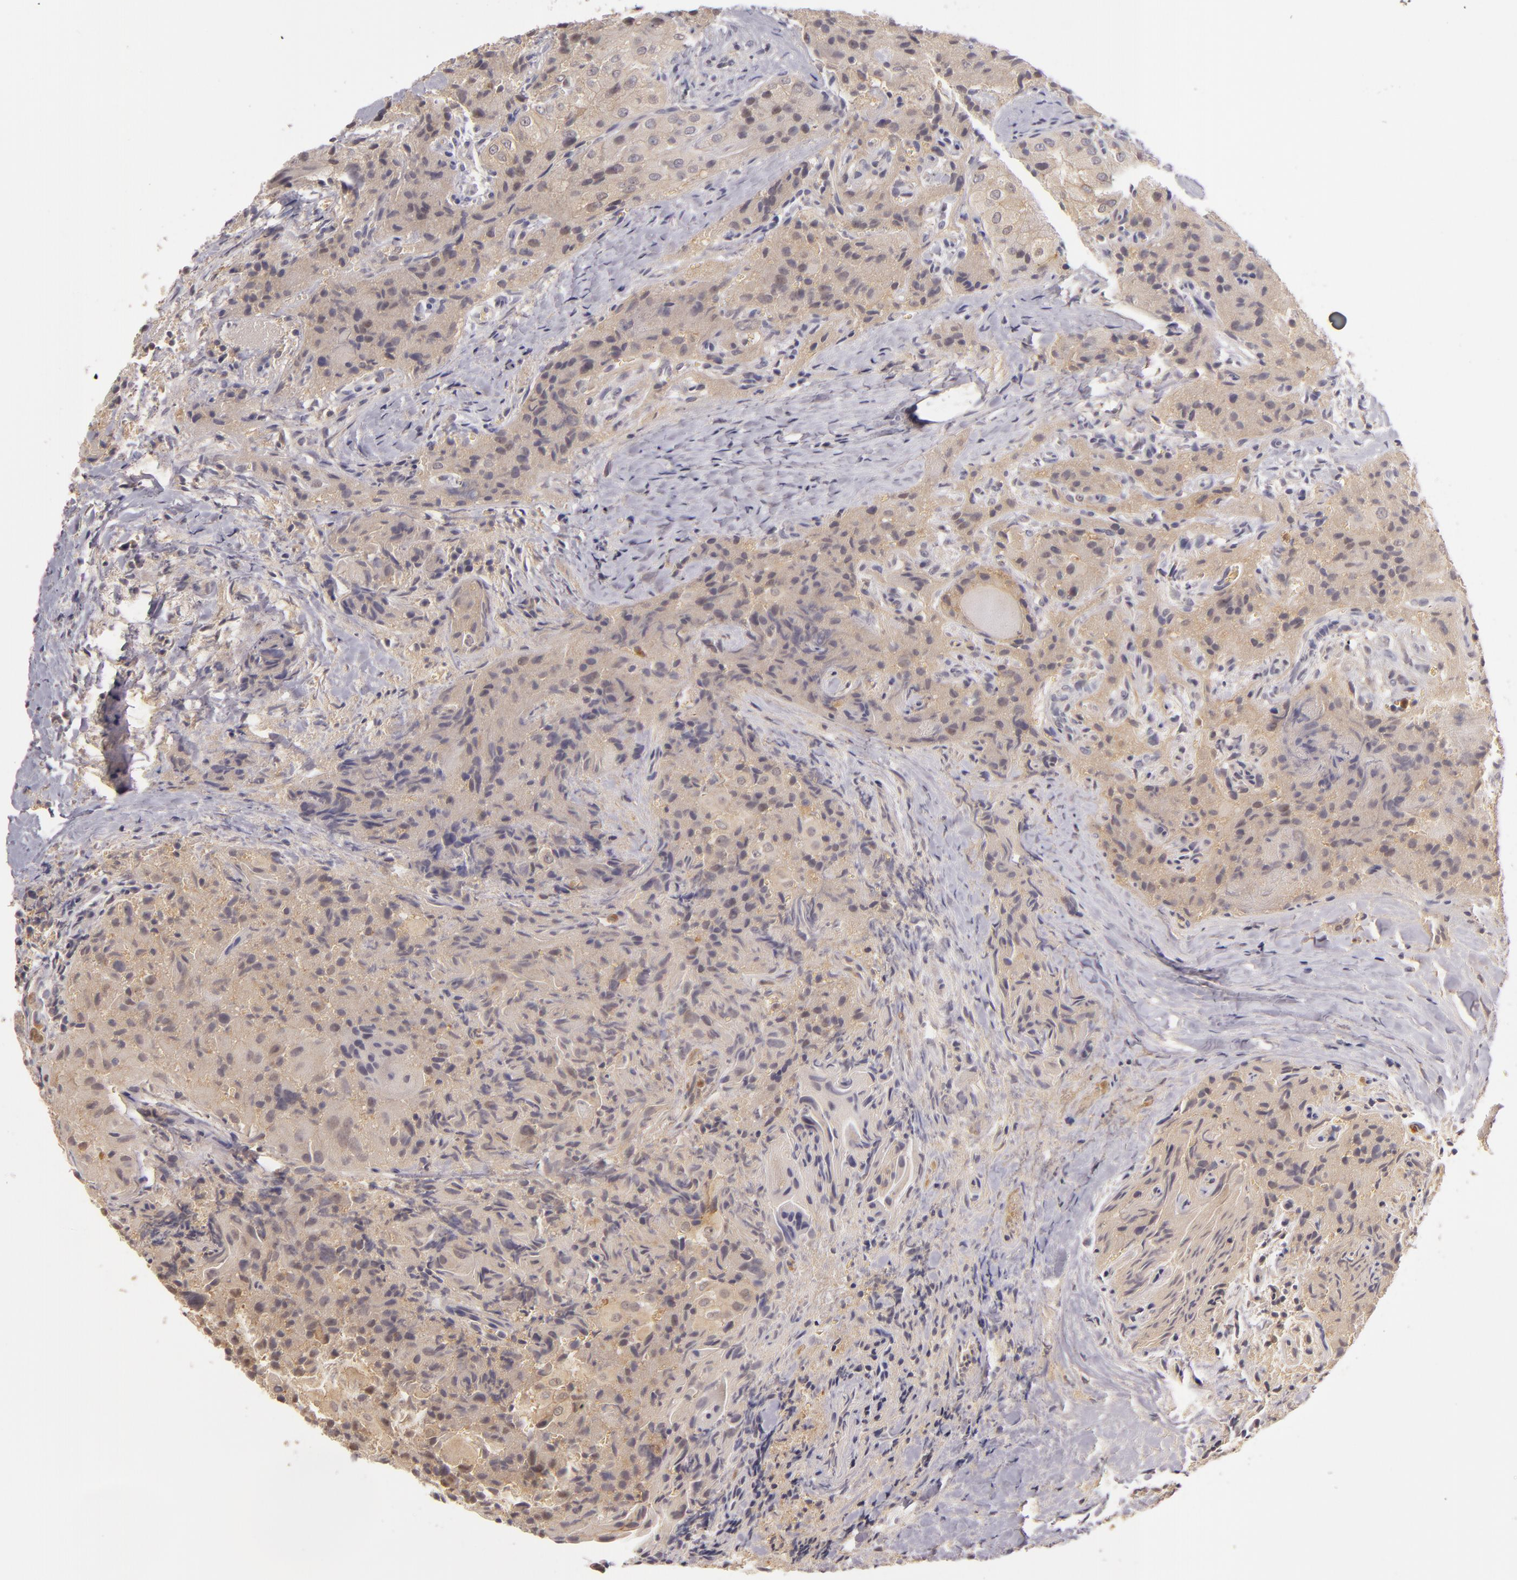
{"staining": {"intensity": "weak", "quantity": ">75%", "location": "cytoplasmic/membranous"}, "tissue": "thyroid cancer", "cell_type": "Tumor cells", "image_type": "cancer", "snomed": [{"axis": "morphology", "description": "Papillary adenocarcinoma, NOS"}, {"axis": "topography", "description": "Thyroid gland"}], "caption": "DAB immunohistochemical staining of human thyroid papillary adenocarcinoma displays weak cytoplasmic/membranous protein expression in about >75% of tumor cells.", "gene": "LRG1", "patient": {"sex": "female", "age": 71}}